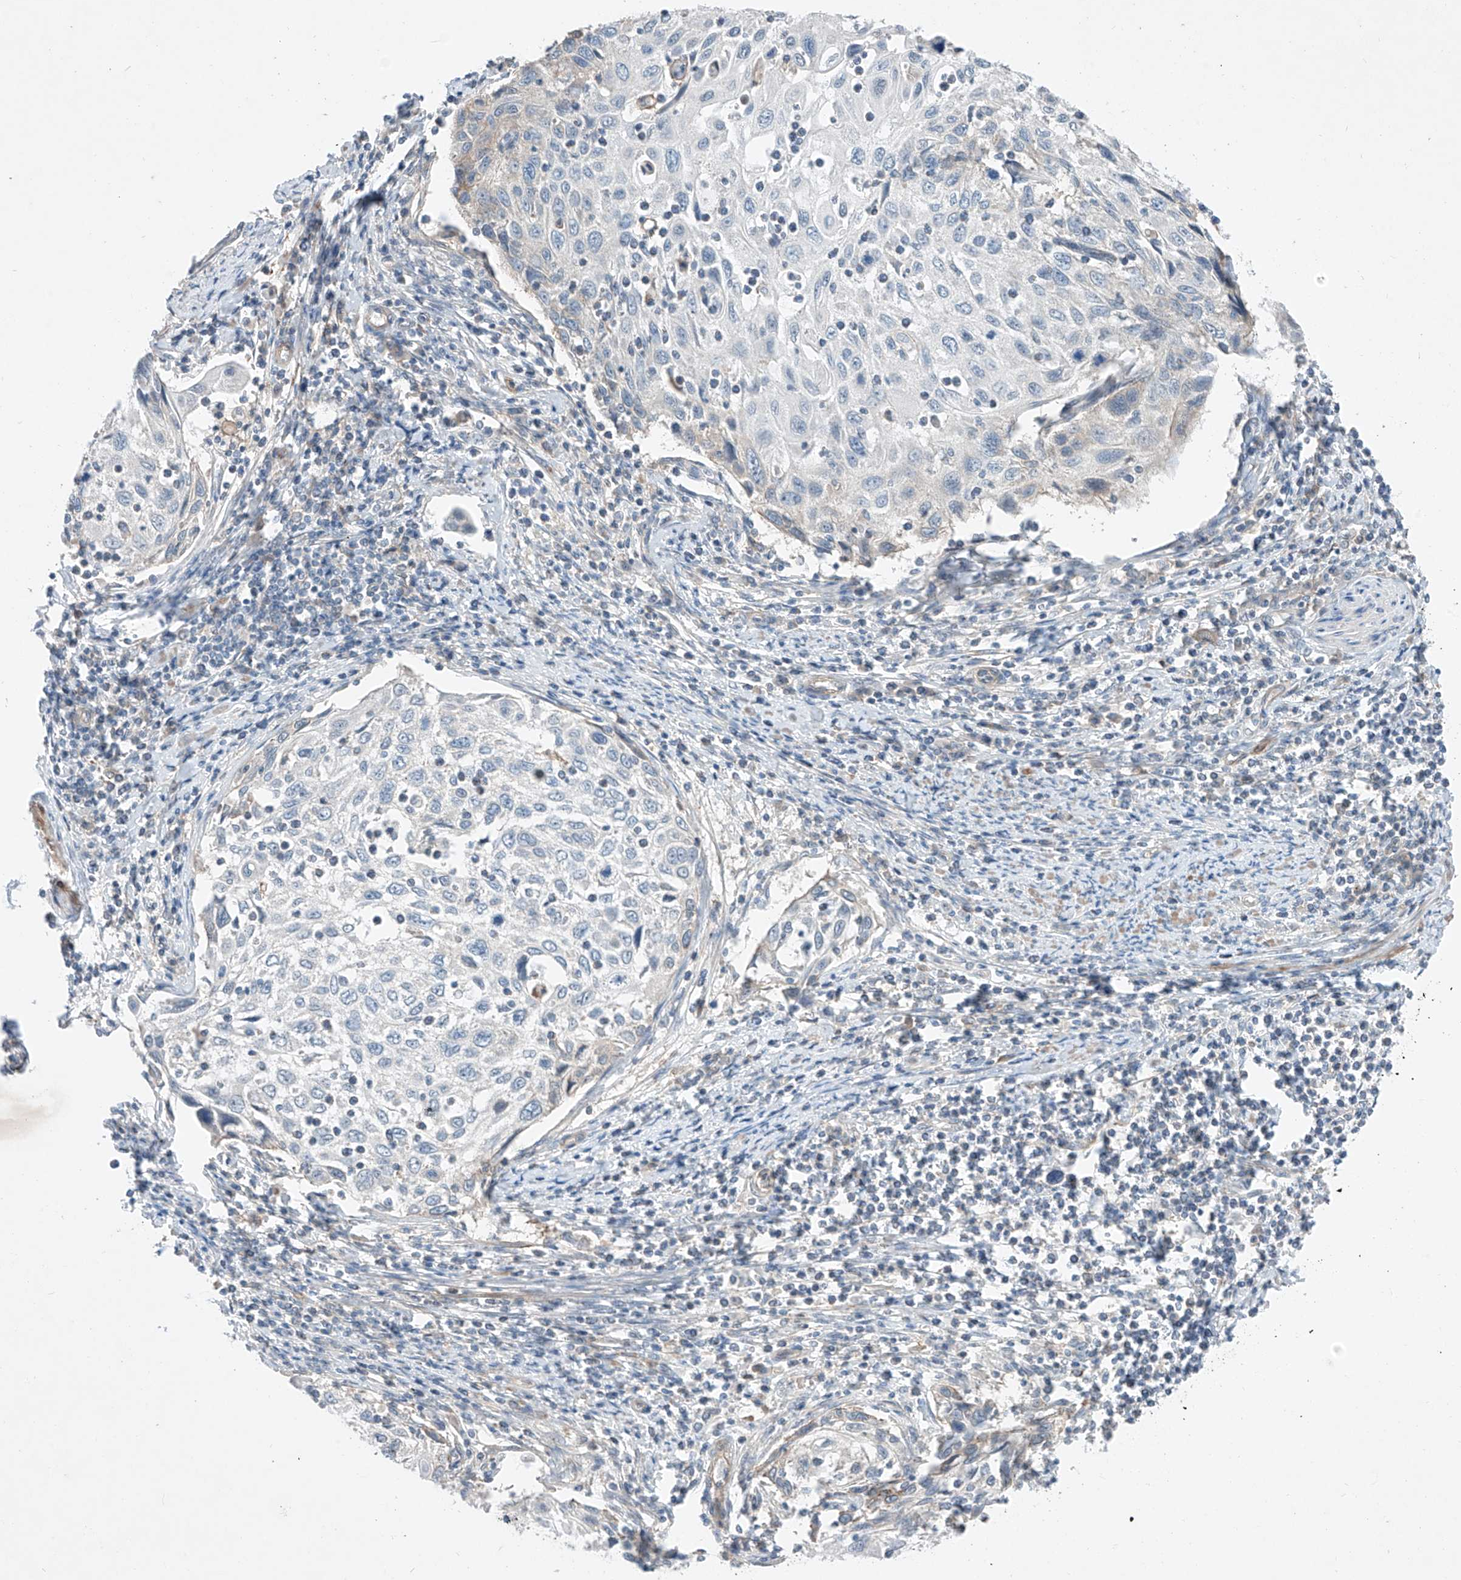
{"staining": {"intensity": "negative", "quantity": "none", "location": "none"}, "tissue": "cervical cancer", "cell_type": "Tumor cells", "image_type": "cancer", "snomed": [{"axis": "morphology", "description": "Squamous cell carcinoma, NOS"}, {"axis": "topography", "description": "Cervix"}], "caption": "Immunohistochemistry (IHC) of human cervical squamous cell carcinoma reveals no expression in tumor cells.", "gene": "ABLIM2", "patient": {"sex": "female", "age": 70}}